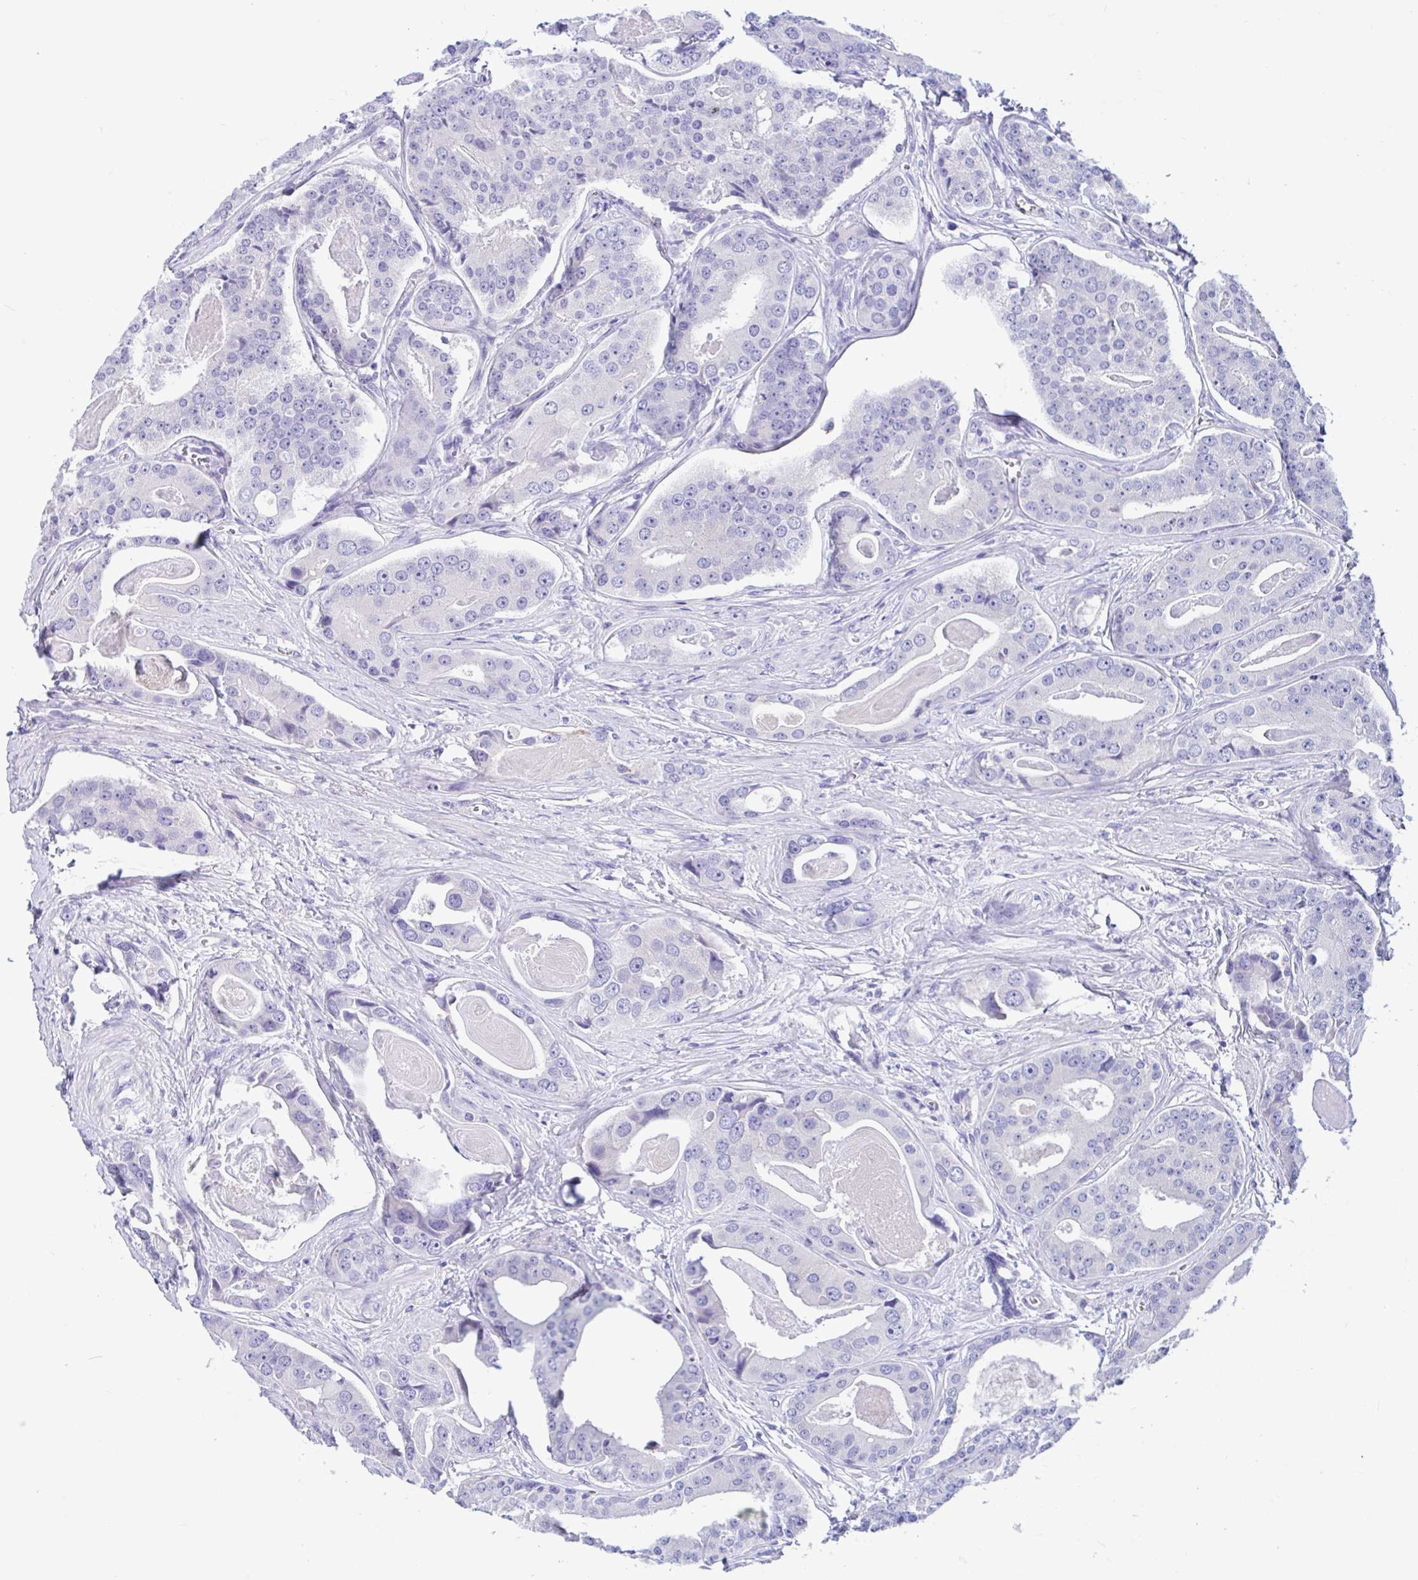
{"staining": {"intensity": "negative", "quantity": "none", "location": "none"}, "tissue": "prostate cancer", "cell_type": "Tumor cells", "image_type": "cancer", "snomed": [{"axis": "morphology", "description": "Adenocarcinoma, High grade"}, {"axis": "topography", "description": "Prostate"}], "caption": "Tumor cells are negative for brown protein staining in high-grade adenocarcinoma (prostate).", "gene": "OR6N2", "patient": {"sex": "male", "age": 71}}